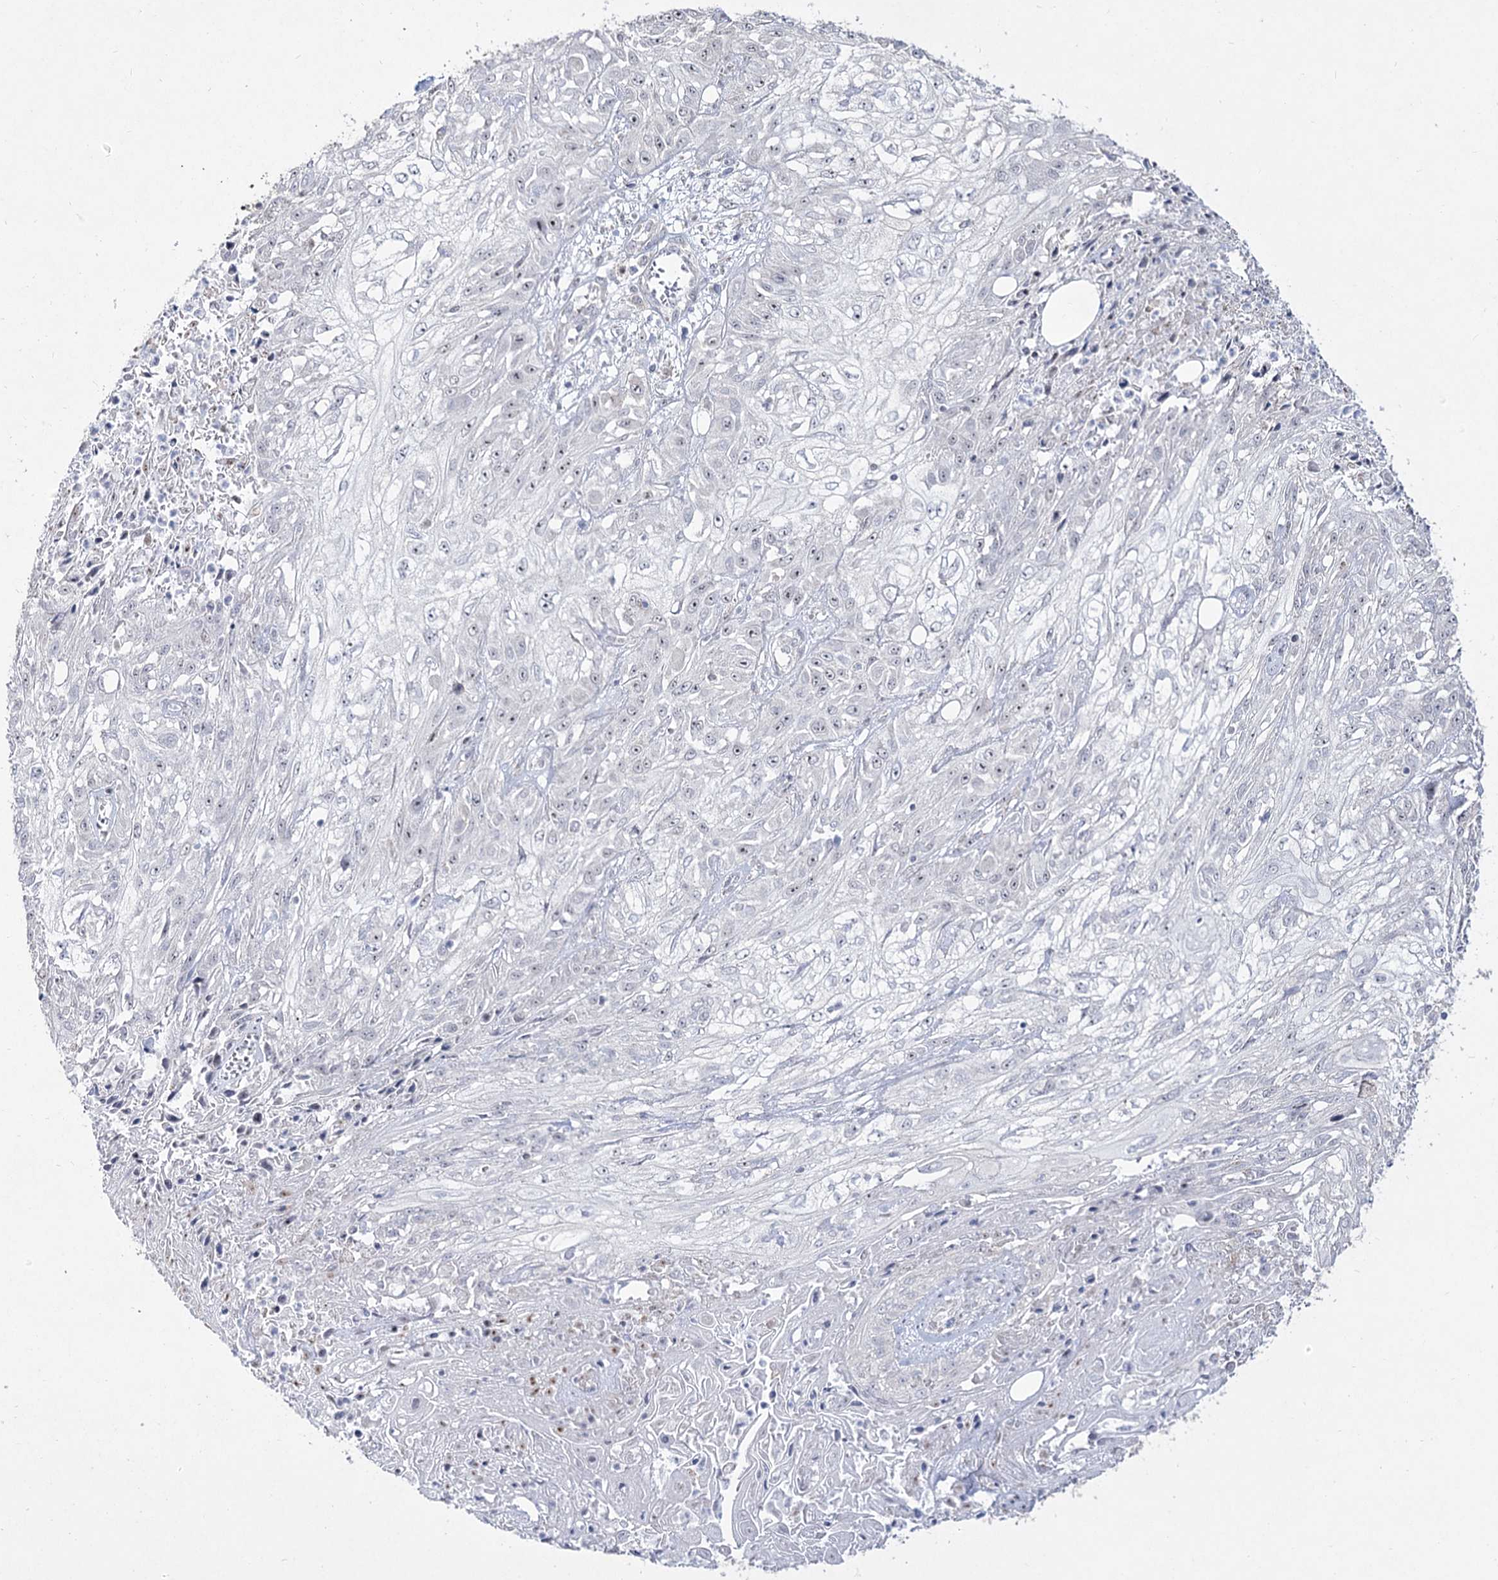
{"staining": {"intensity": "negative", "quantity": "none", "location": "none"}, "tissue": "skin cancer", "cell_type": "Tumor cells", "image_type": "cancer", "snomed": [{"axis": "morphology", "description": "Squamous cell carcinoma, NOS"}, {"axis": "morphology", "description": "Squamous cell carcinoma, metastatic, NOS"}, {"axis": "topography", "description": "Skin"}, {"axis": "topography", "description": "Lymph node"}], "caption": "Immunohistochemistry micrograph of skin metastatic squamous cell carcinoma stained for a protein (brown), which reveals no expression in tumor cells. Nuclei are stained in blue.", "gene": "DDX50", "patient": {"sex": "male", "age": 75}}